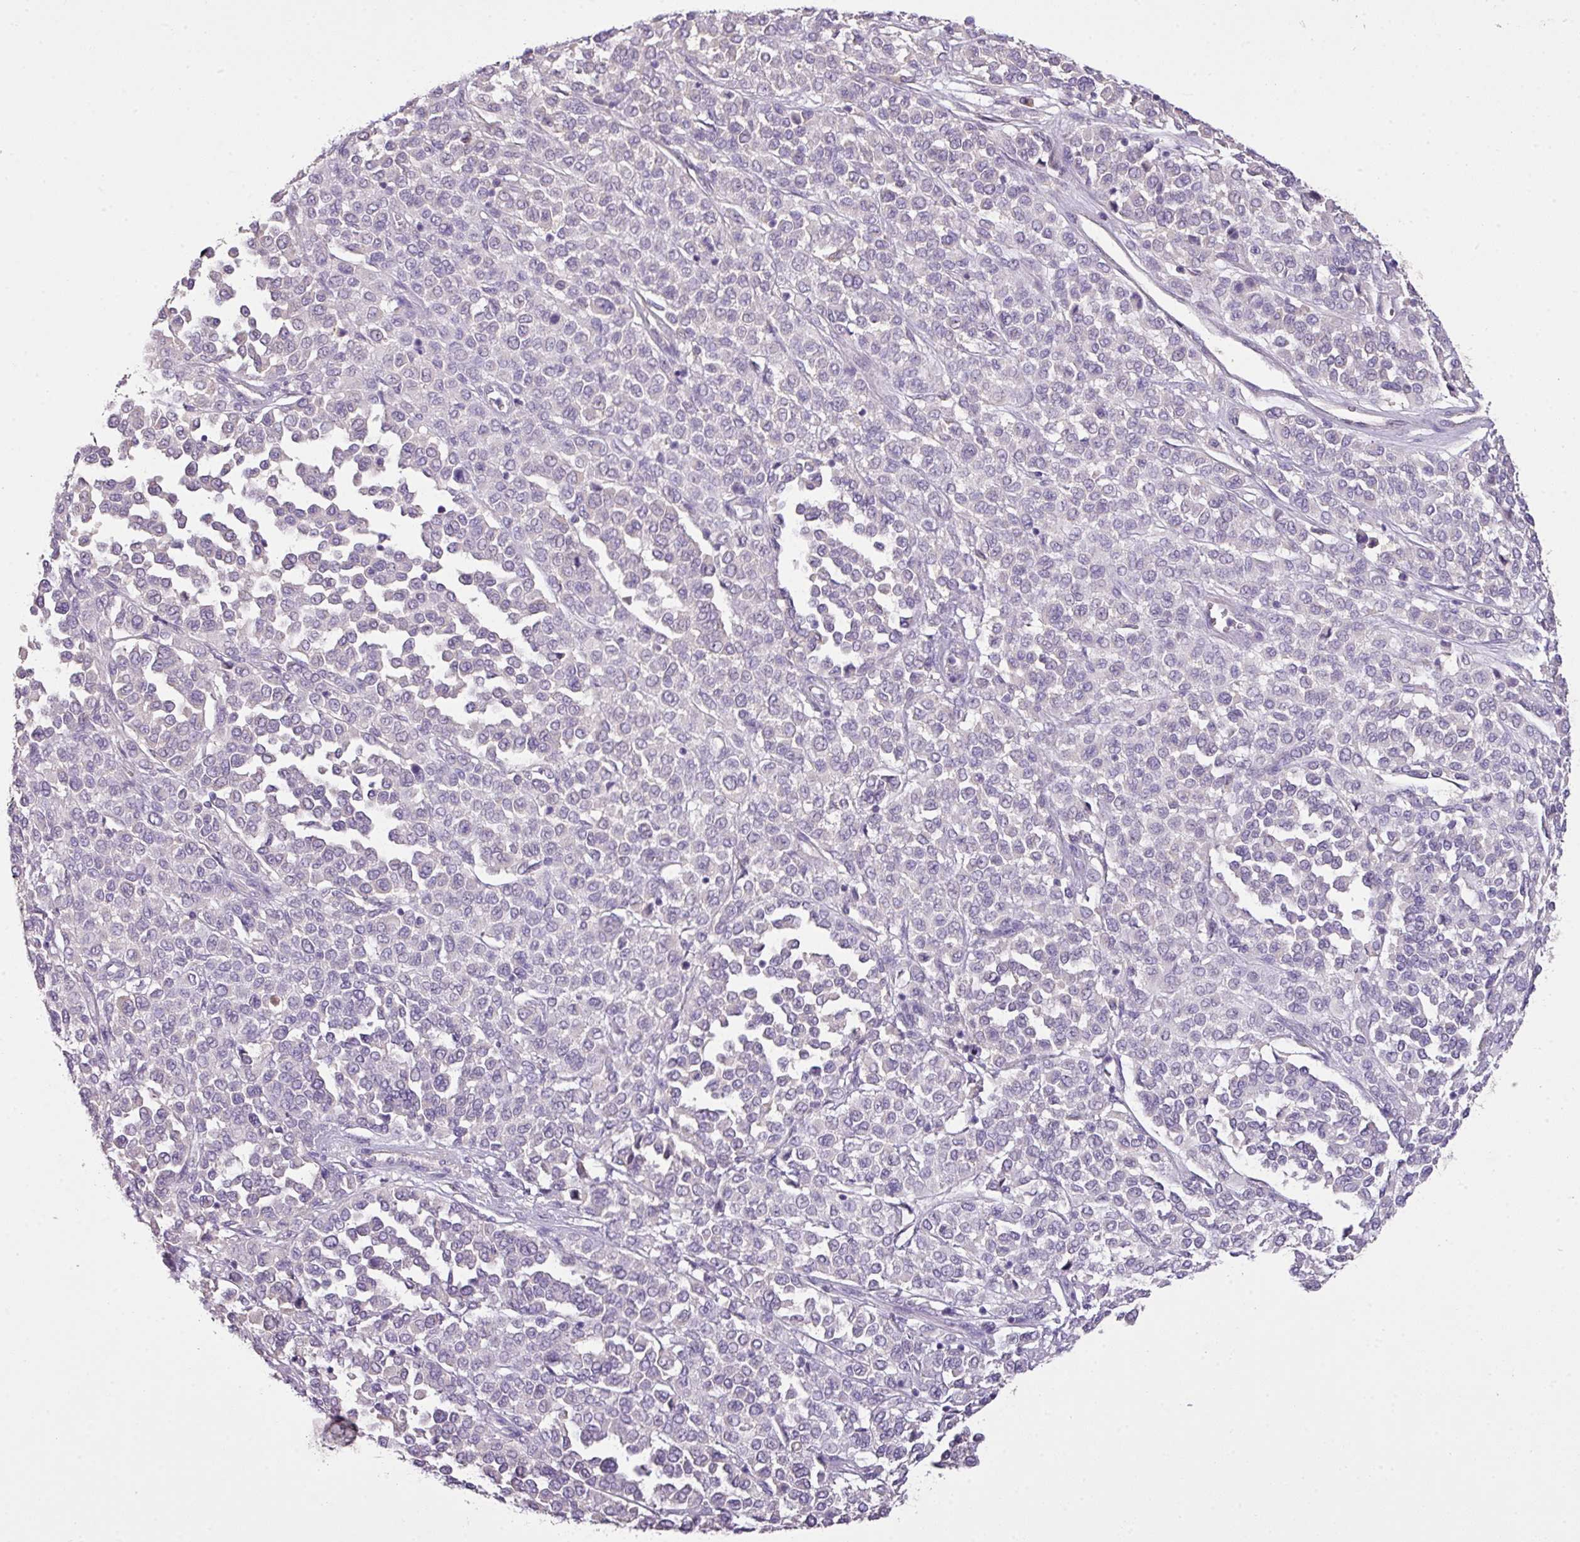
{"staining": {"intensity": "negative", "quantity": "none", "location": "none"}, "tissue": "melanoma", "cell_type": "Tumor cells", "image_type": "cancer", "snomed": [{"axis": "morphology", "description": "Malignant melanoma, Metastatic site"}, {"axis": "topography", "description": "Pancreas"}], "caption": "This is a photomicrograph of IHC staining of melanoma, which shows no expression in tumor cells. (DAB (3,3'-diaminobenzidine) immunohistochemistry visualized using brightfield microscopy, high magnification).", "gene": "OR6C6", "patient": {"sex": "female", "age": 30}}